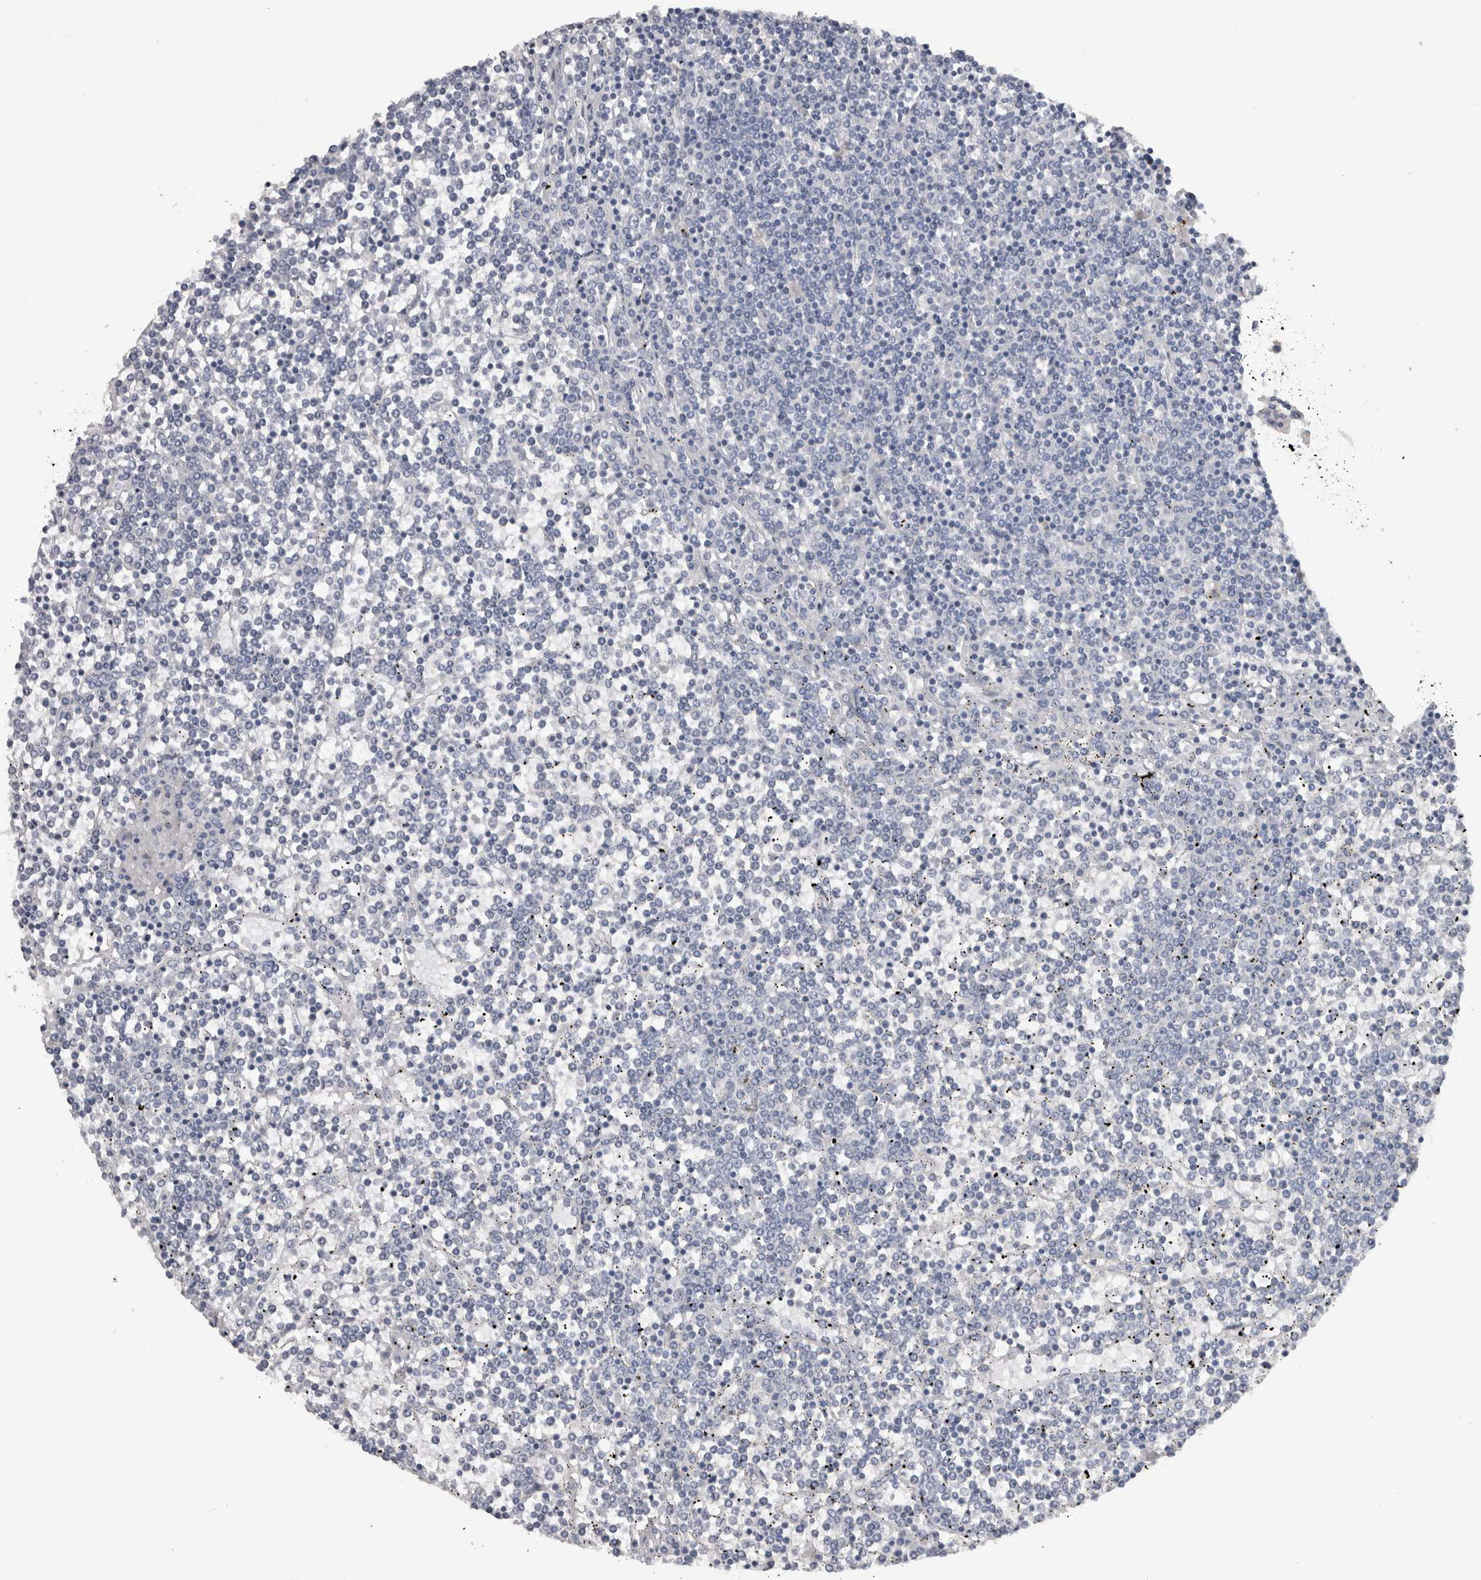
{"staining": {"intensity": "negative", "quantity": "none", "location": "none"}, "tissue": "lymphoma", "cell_type": "Tumor cells", "image_type": "cancer", "snomed": [{"axis": "morphology", "description": "Malignant lymphoma, non-Hodgkin's type, Low grade"}, {"axis": "topography", "description": "Spleen"}], "caption": "The image demonstrates no staining of tumor cells in lymphoma.", "gene": "ADAM2", "patient": {"sex": "female", "age": 19}}